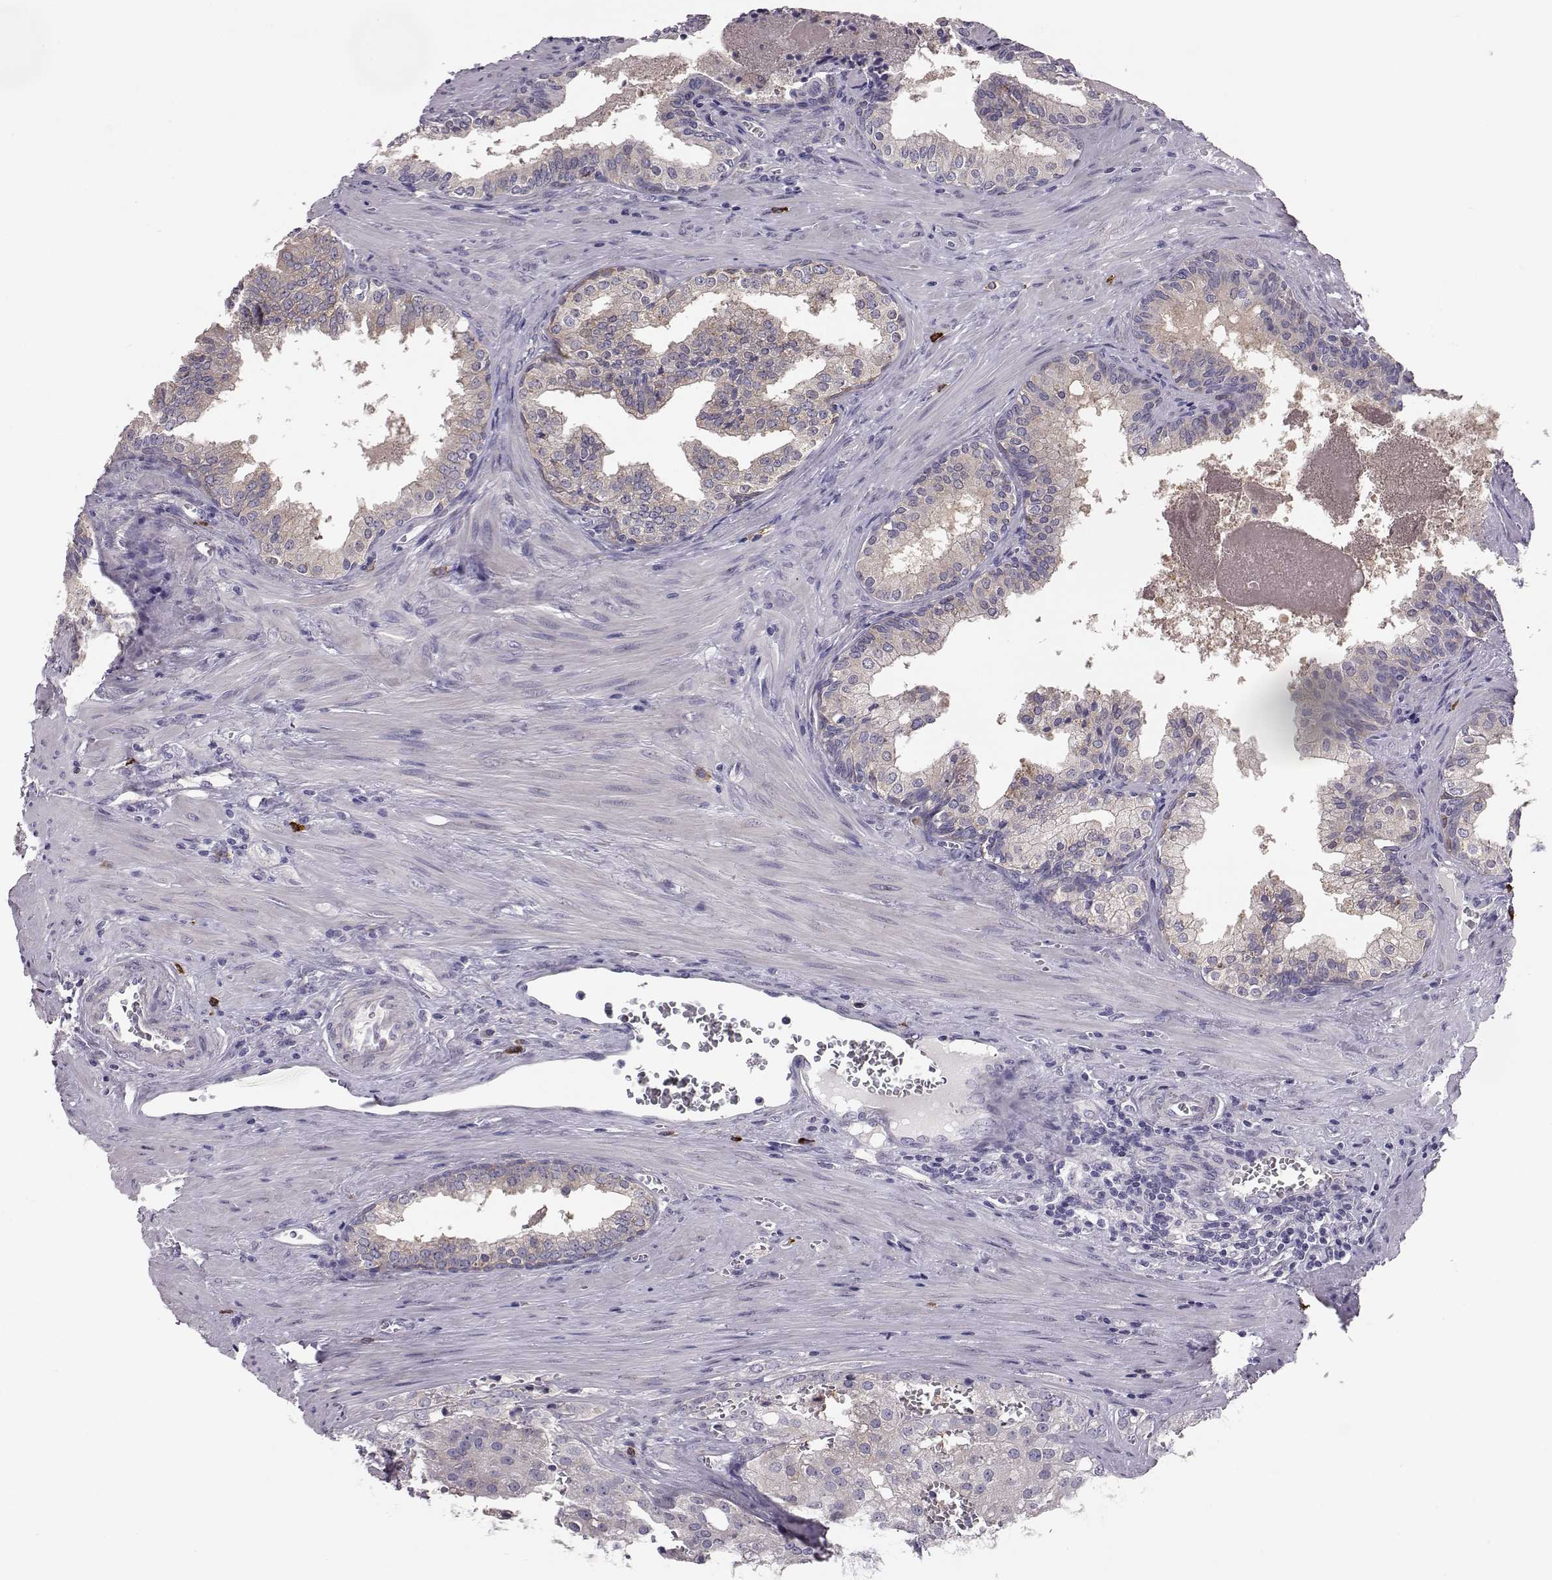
{"staining": {"intensity": "negative", "quantity": "none", "location": "none"}, "tissue": "prostate cancer", "cell_type": "Tumor cells", "image_type": "cancer", "snomed": [{"axis": "morphology", "description": "Adenocarcinoma, High grade"}, {"axis": "topography", "description": "Prostate"}], "caption": "The micrograph demonstrates no significant staining in tumor cells of prostate cancer (high-grade adenocarcinoma). (Brightfield microscopy of DAB immunohistochemistry at high magnification).", "gene": "ADGRG5", "patient": {"sex": "male", "age": 68}}